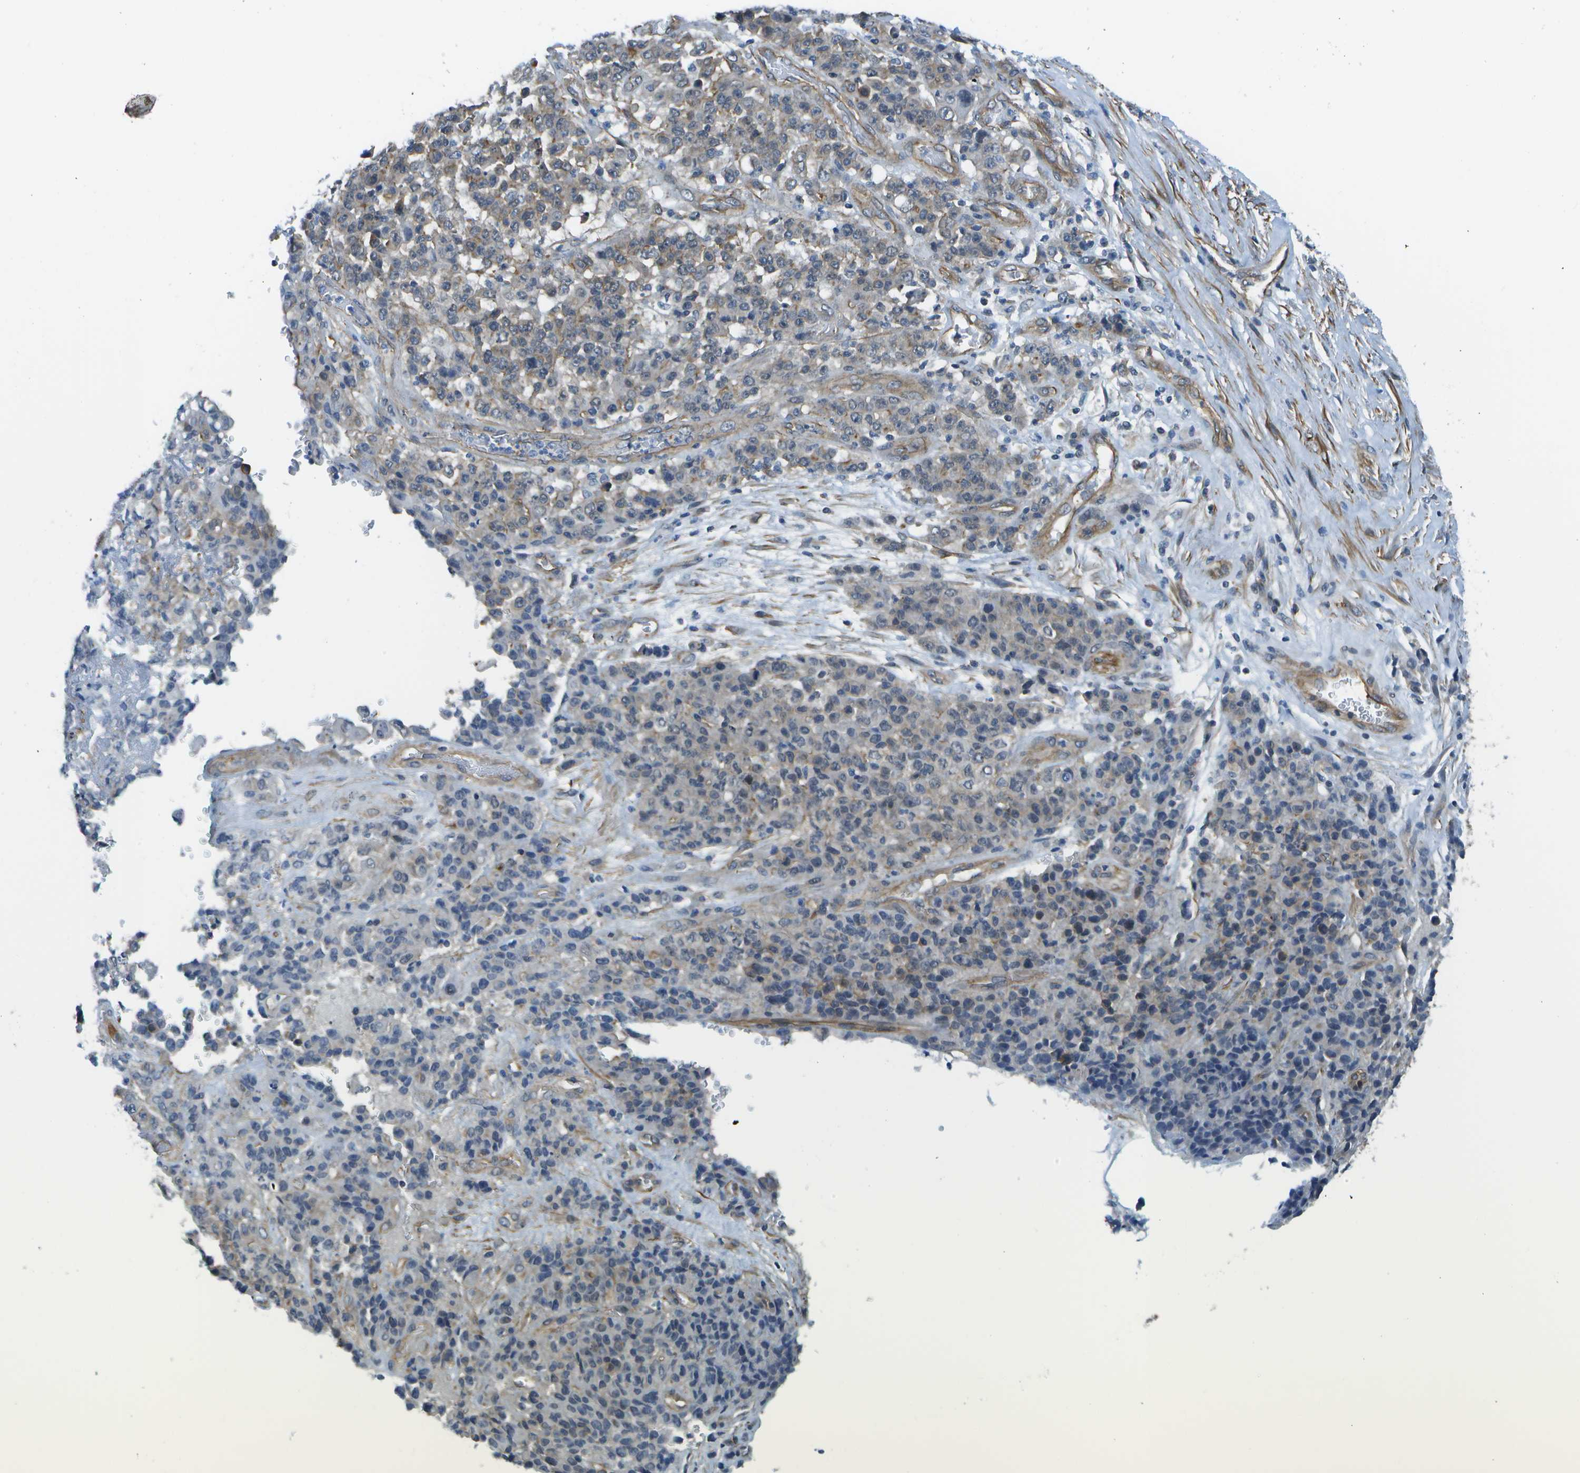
{"staining": {"intensity": "weak", "quantity": "<25%", "location": "cytoplasmic/membranous"}, "tissue": "stomach cancer", "cell_type": "Tumor cells", "image_type": "cancer", "snomed": [{"axis": "morphology", "description": "Adenocarcinoma, NOS"}, {"axis": "topography", "description": "Stomach"}], "caption": "Immunohistochemistry image of neoplastic tissue: adenocarcinoma (stomach) stained with DAB (3,3'-diaminobenzidine) demonstrates no significant protein staining in tumor cells.", "gene": "KIAA0040", "patient": {"sex": "female", "age": 73}}